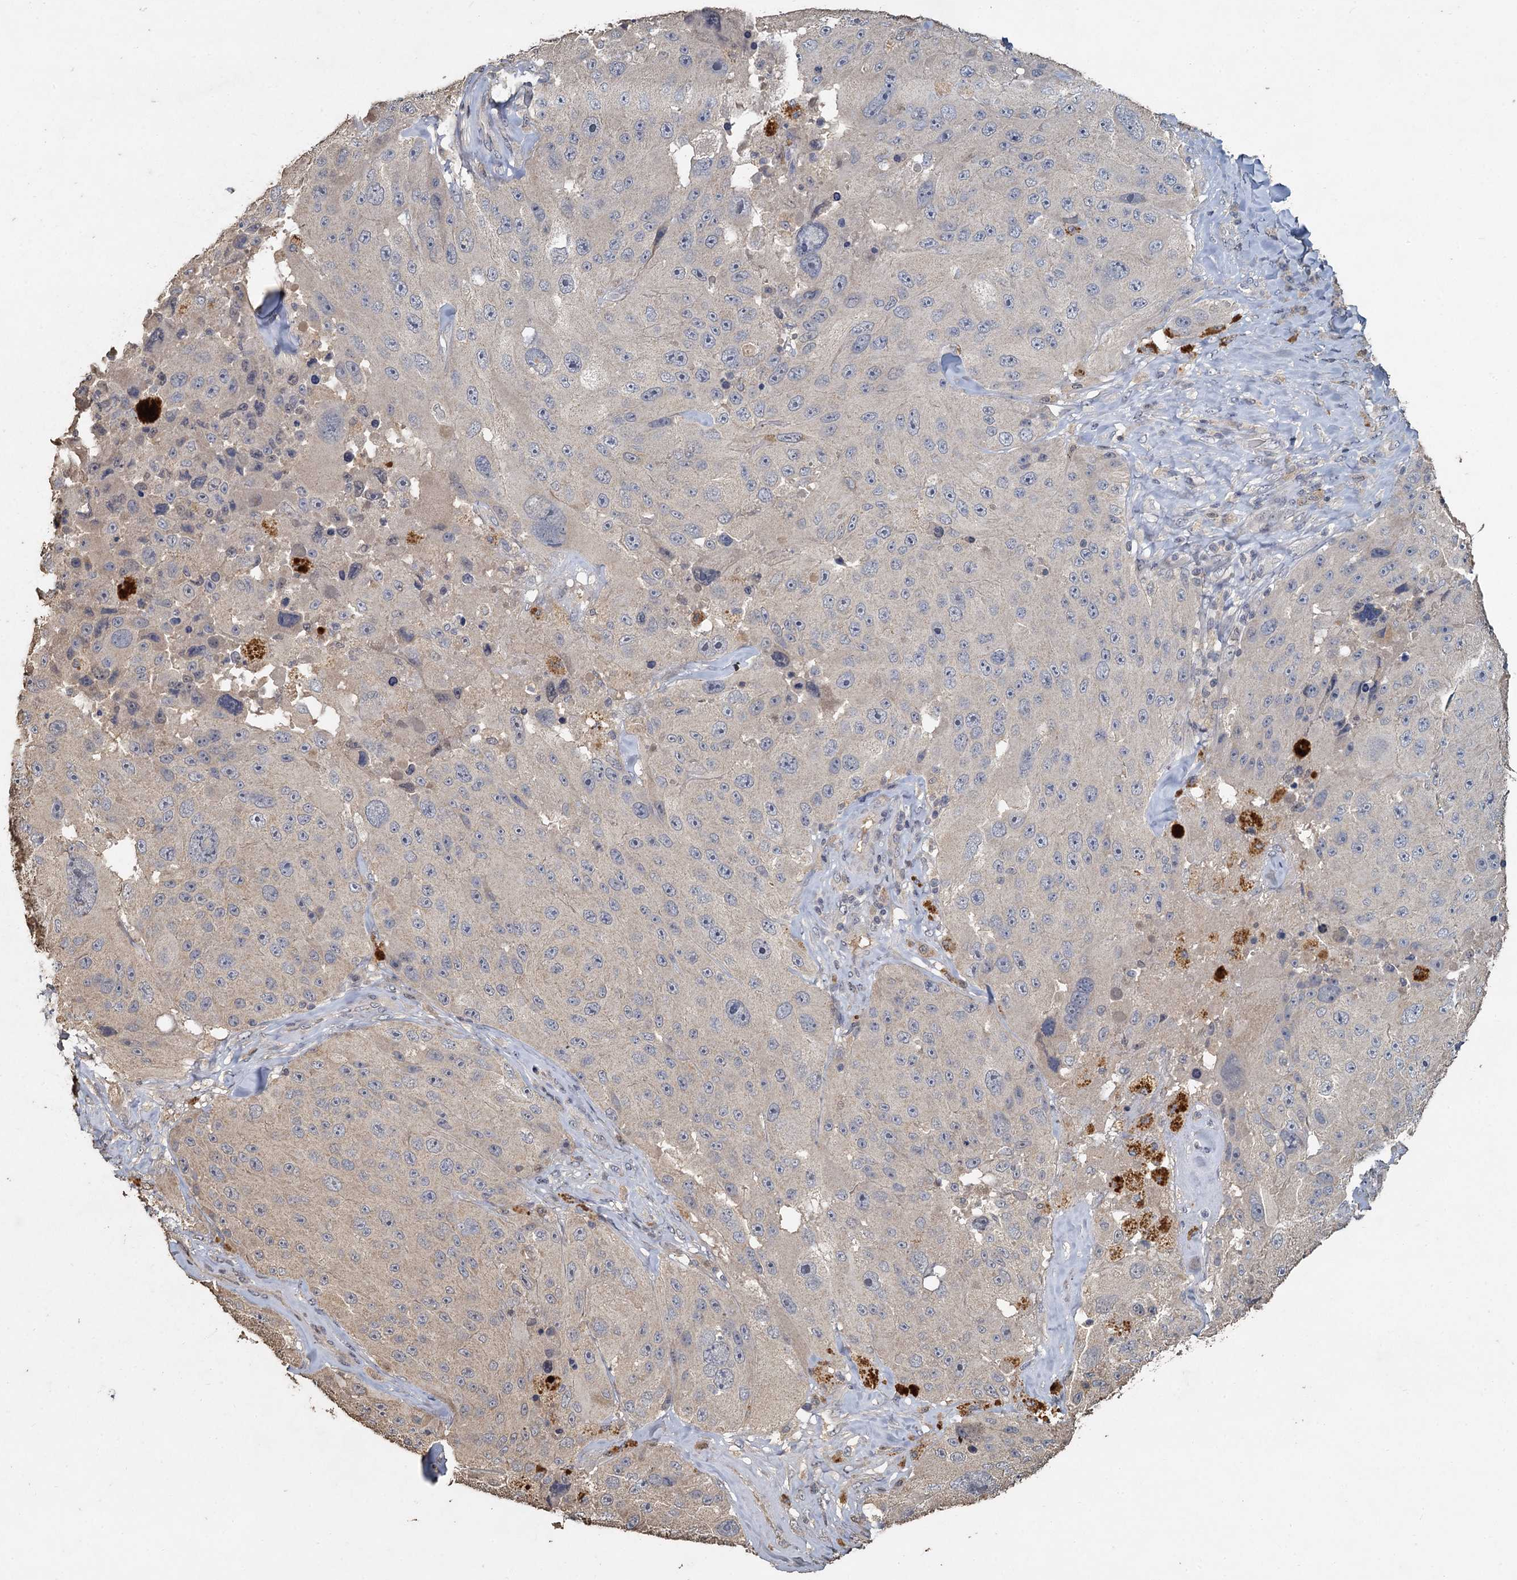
{"staining": {"intensity": "negative", "quantity": "none", "location": "none"}, "tissue": "melanoma", "cell_type": "Tumor cells", "image_type": "cancer", "snomed": [{"axis": "morphology", "description": "Malignant melanoma, Metastatic site"}, {"axis": "topography", "description": "Lymph node"}], "caption": "This is an immunohistochemistry histopathology image of melanoma. There is no staining in tumor cells.", "gene": "CCDC61", "patient": {"sex": "male", "age": 62}}